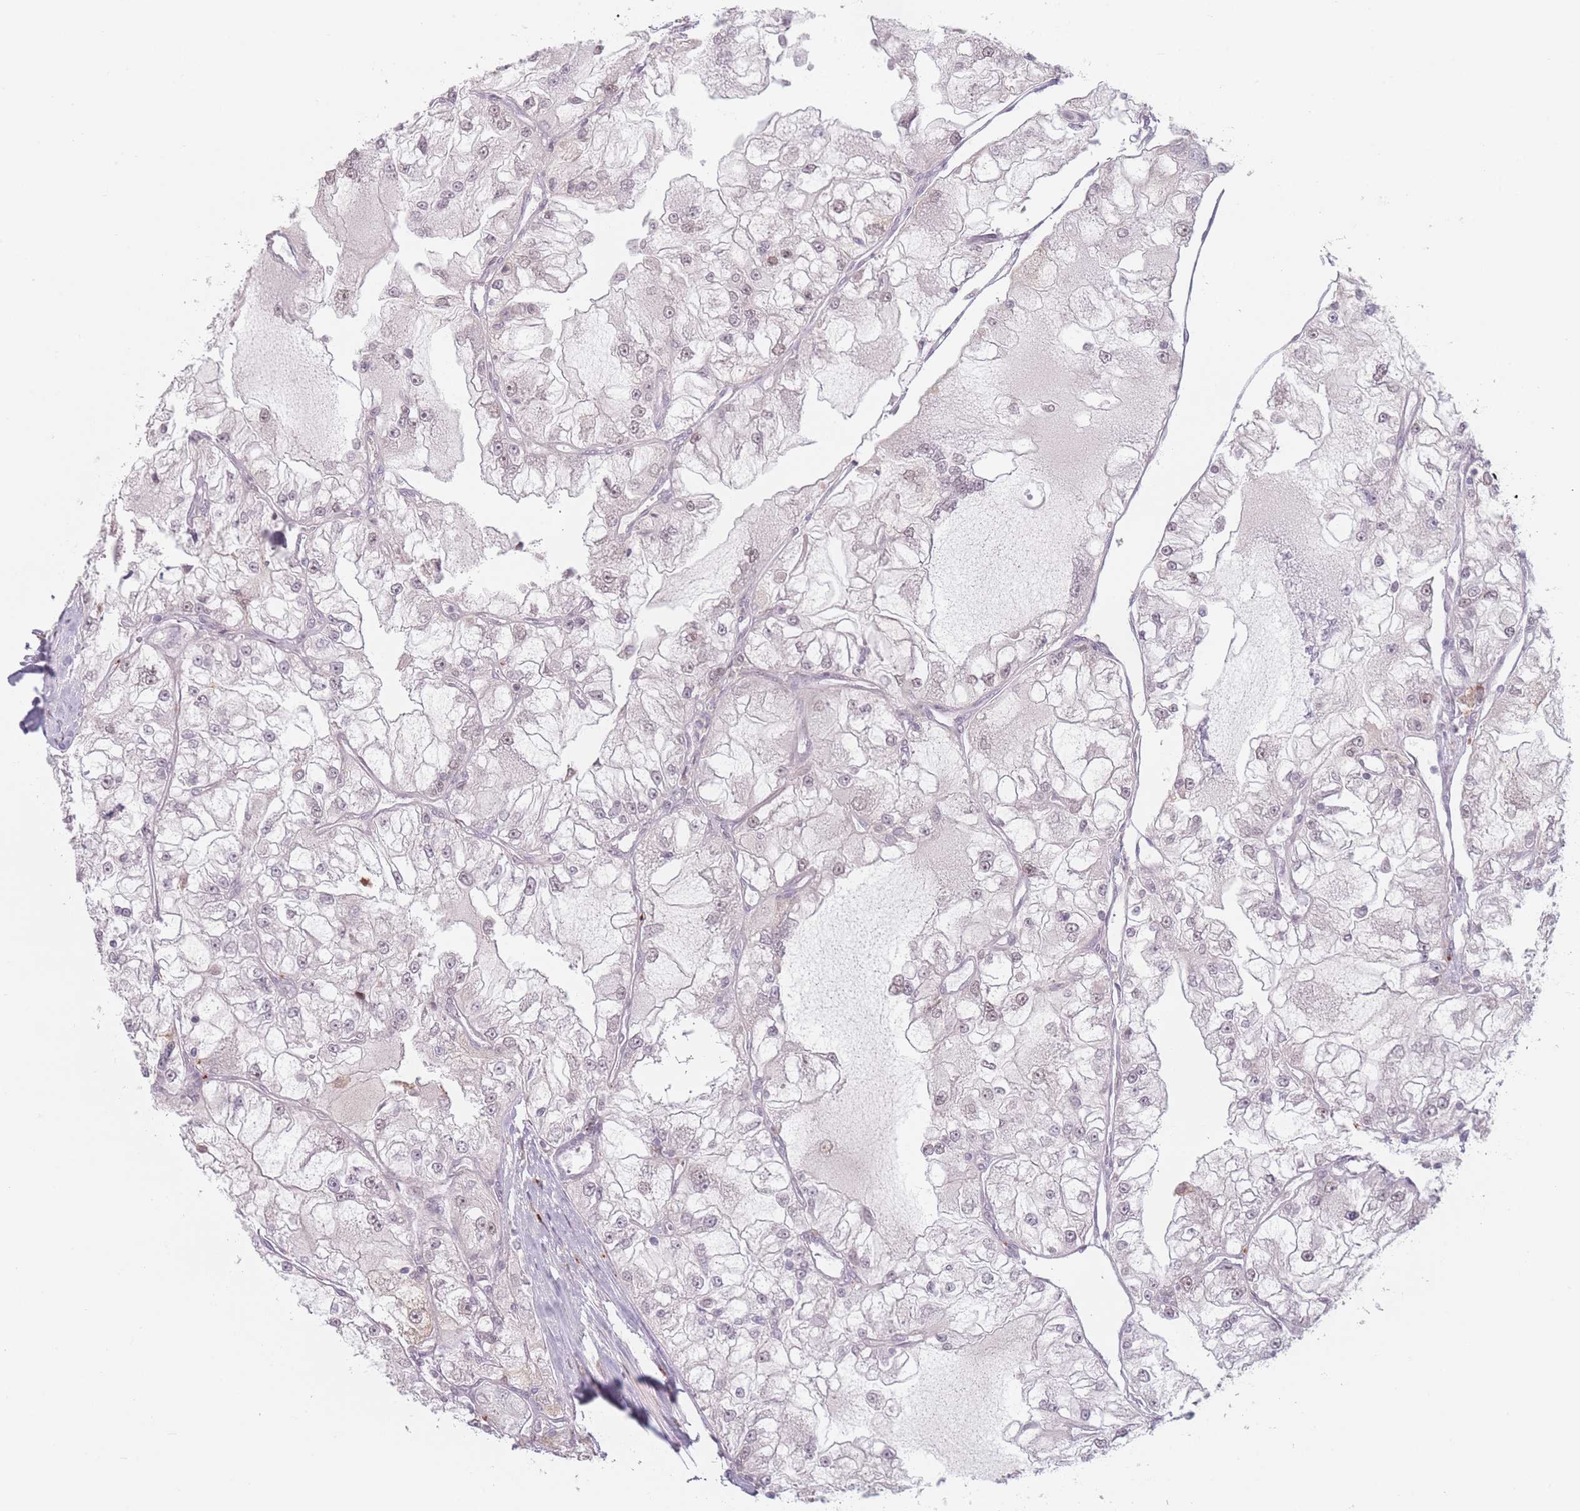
{"staining": {"intensity": "weak", "quantity": "<25%", "location": "nuclear"}, "tissue": "renal cancer", "cell_type": "Tumor cells", "image_type": "cancer", "snomed": [{"axis": "morphology", "description": "Adenocarcinoma, NOS"}, {"axis": "topography", "description": "Kidney"}], "caption": "Renal cancer (adenocarcinoma) was stained to show a protein in brown. There is no significant positivity in tumor cells. The staining is performed using DAB (3,3'-diaminobenzidine) brown chromogen with nuclei counter-stained in using hematoxylin.", "gene": "OR10C1", "patient": {"sex": "female", "age": 72}}